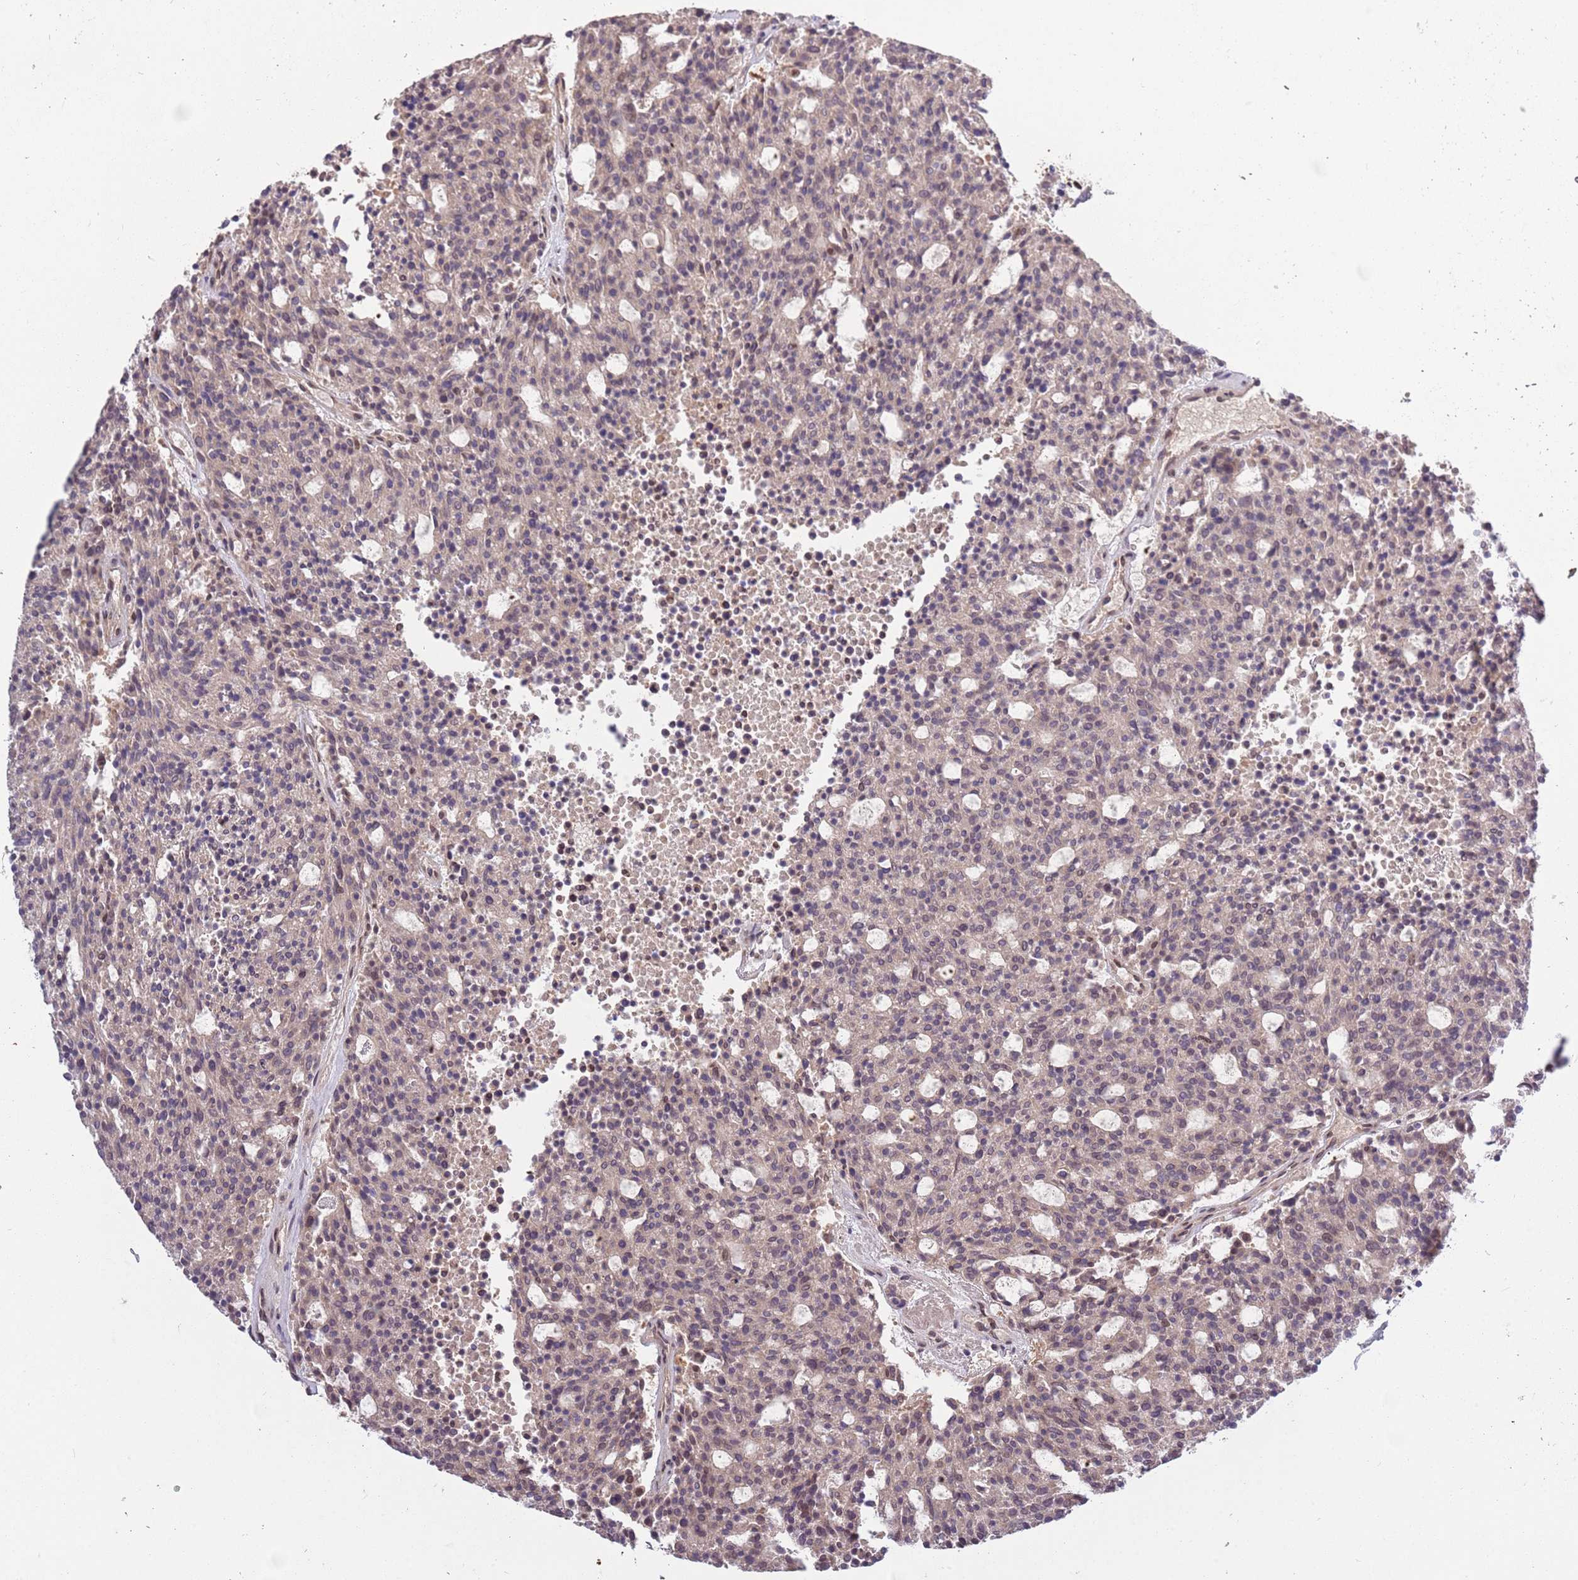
{"staining": {"intensity": "weak", "quantity": "<25%", "location": "nuclear"}, "tissue": "carcinoid", "cell_type": "Tumor cells", "image_type": "cancer", "snomed": [{"axis": "morphology", "description": "Carcinoid, malignant, NOS"}, {"axis": "topography", "description": "Pancreas"}], "caption": "The photomicrograph displays no significant positivity in tumor cells of carcinoid (malignant).", "gene": "ZNF665", "patient": {"sex": "female", "age": 54}}